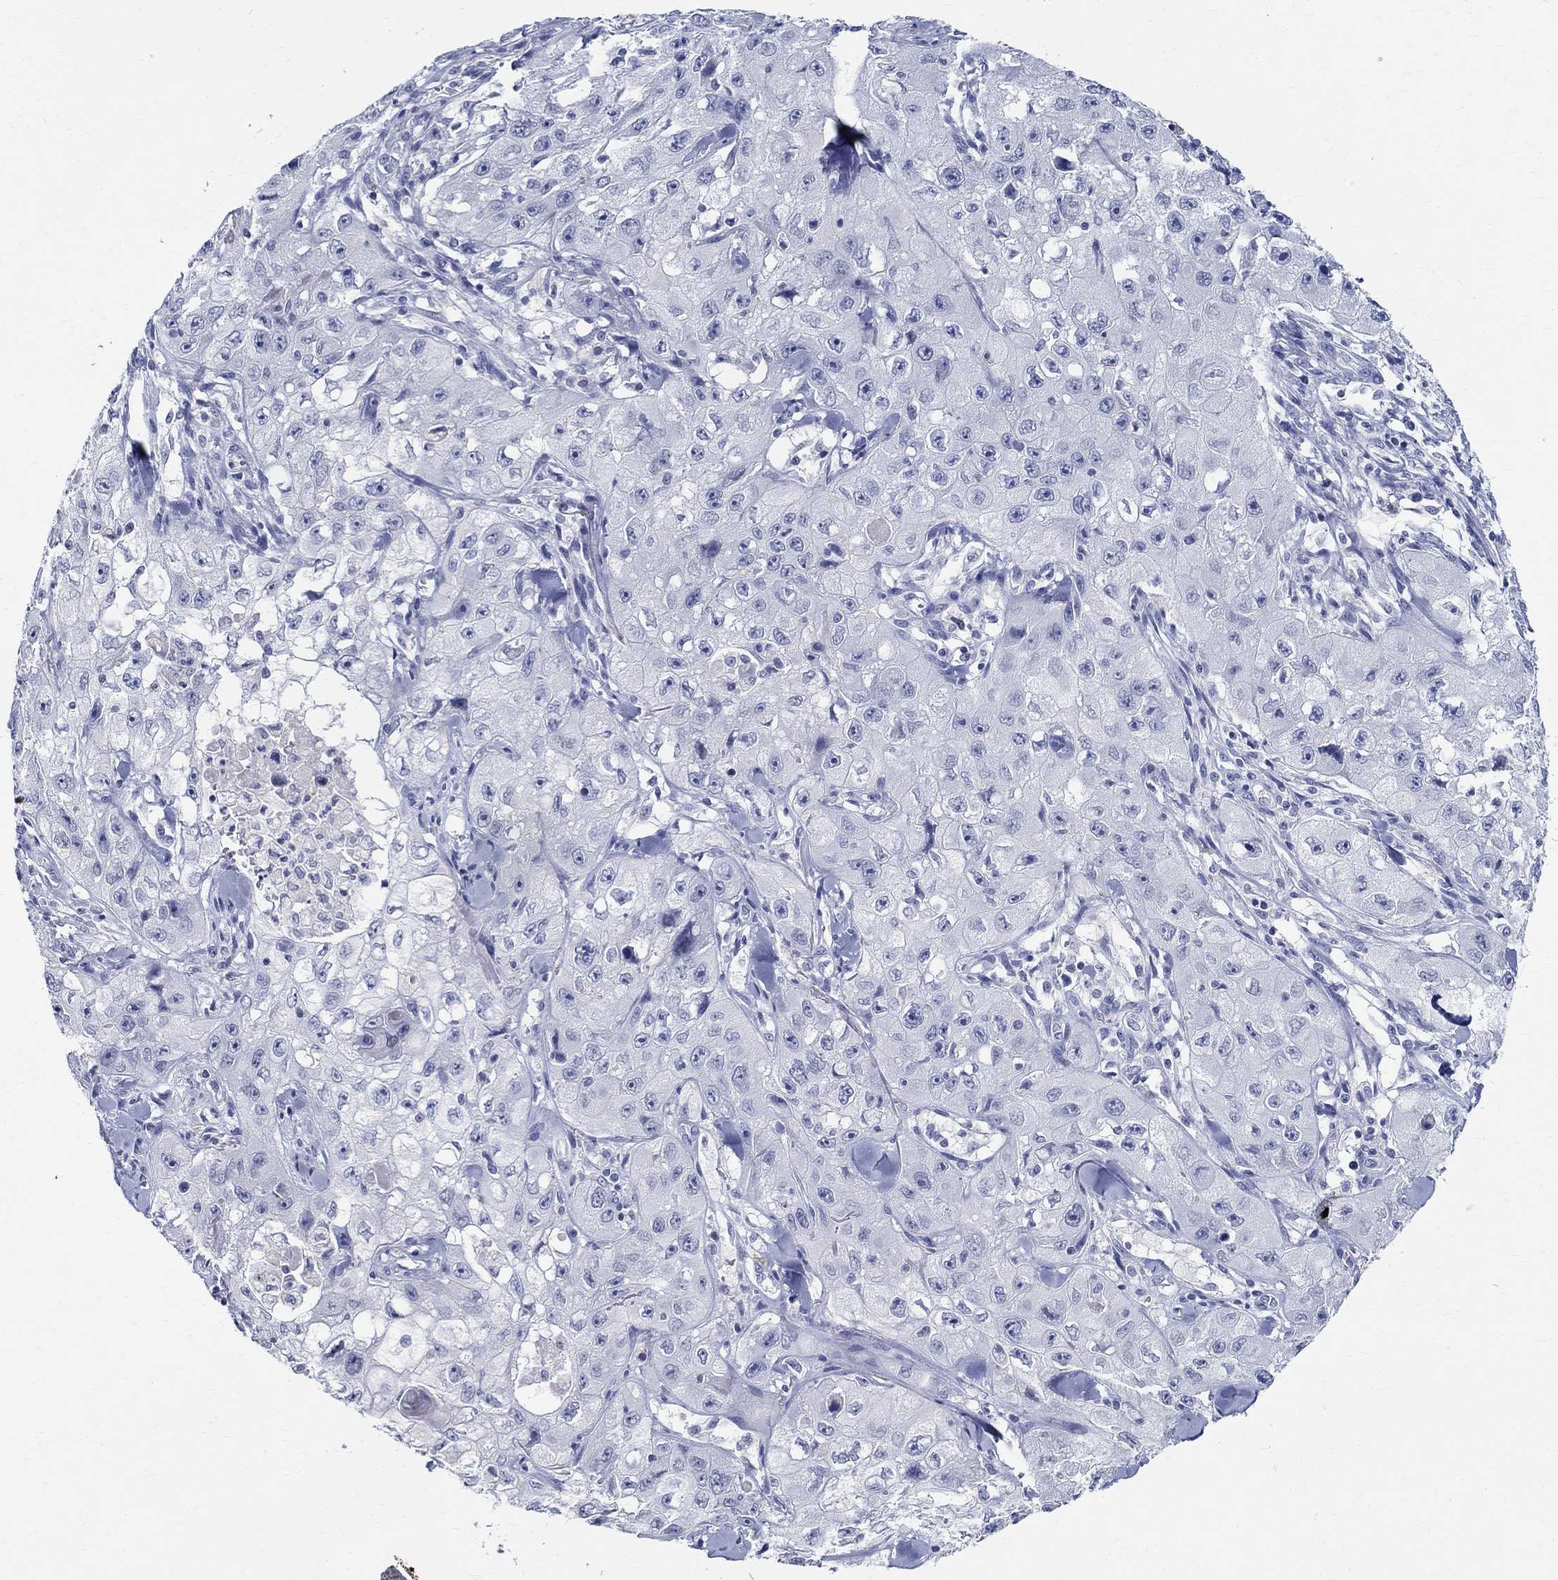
{"staining": {"intensity": "negative", "quantity": "none", "location": "none"}, "tissue": "skin cancer", "cell_type": "Tumor cells", "image_type": "cancer", "snomed": [{"axis": "morphology", "description": "Squamous cell carcinoma, NOS"}, {"axis": "topography", "description": "Skin"}, {"axis": "topography", "description": "Subcutis"}], "caption": "Immunohistochemistry (IHC) histopathology image of neoplastic tissue: human skin squamous cell carcinoma stained with DAB exhibits no significant protein positivity in tumor cells.", "gene": "CETN1", "patient": {"sex": "male", "age": 73}}